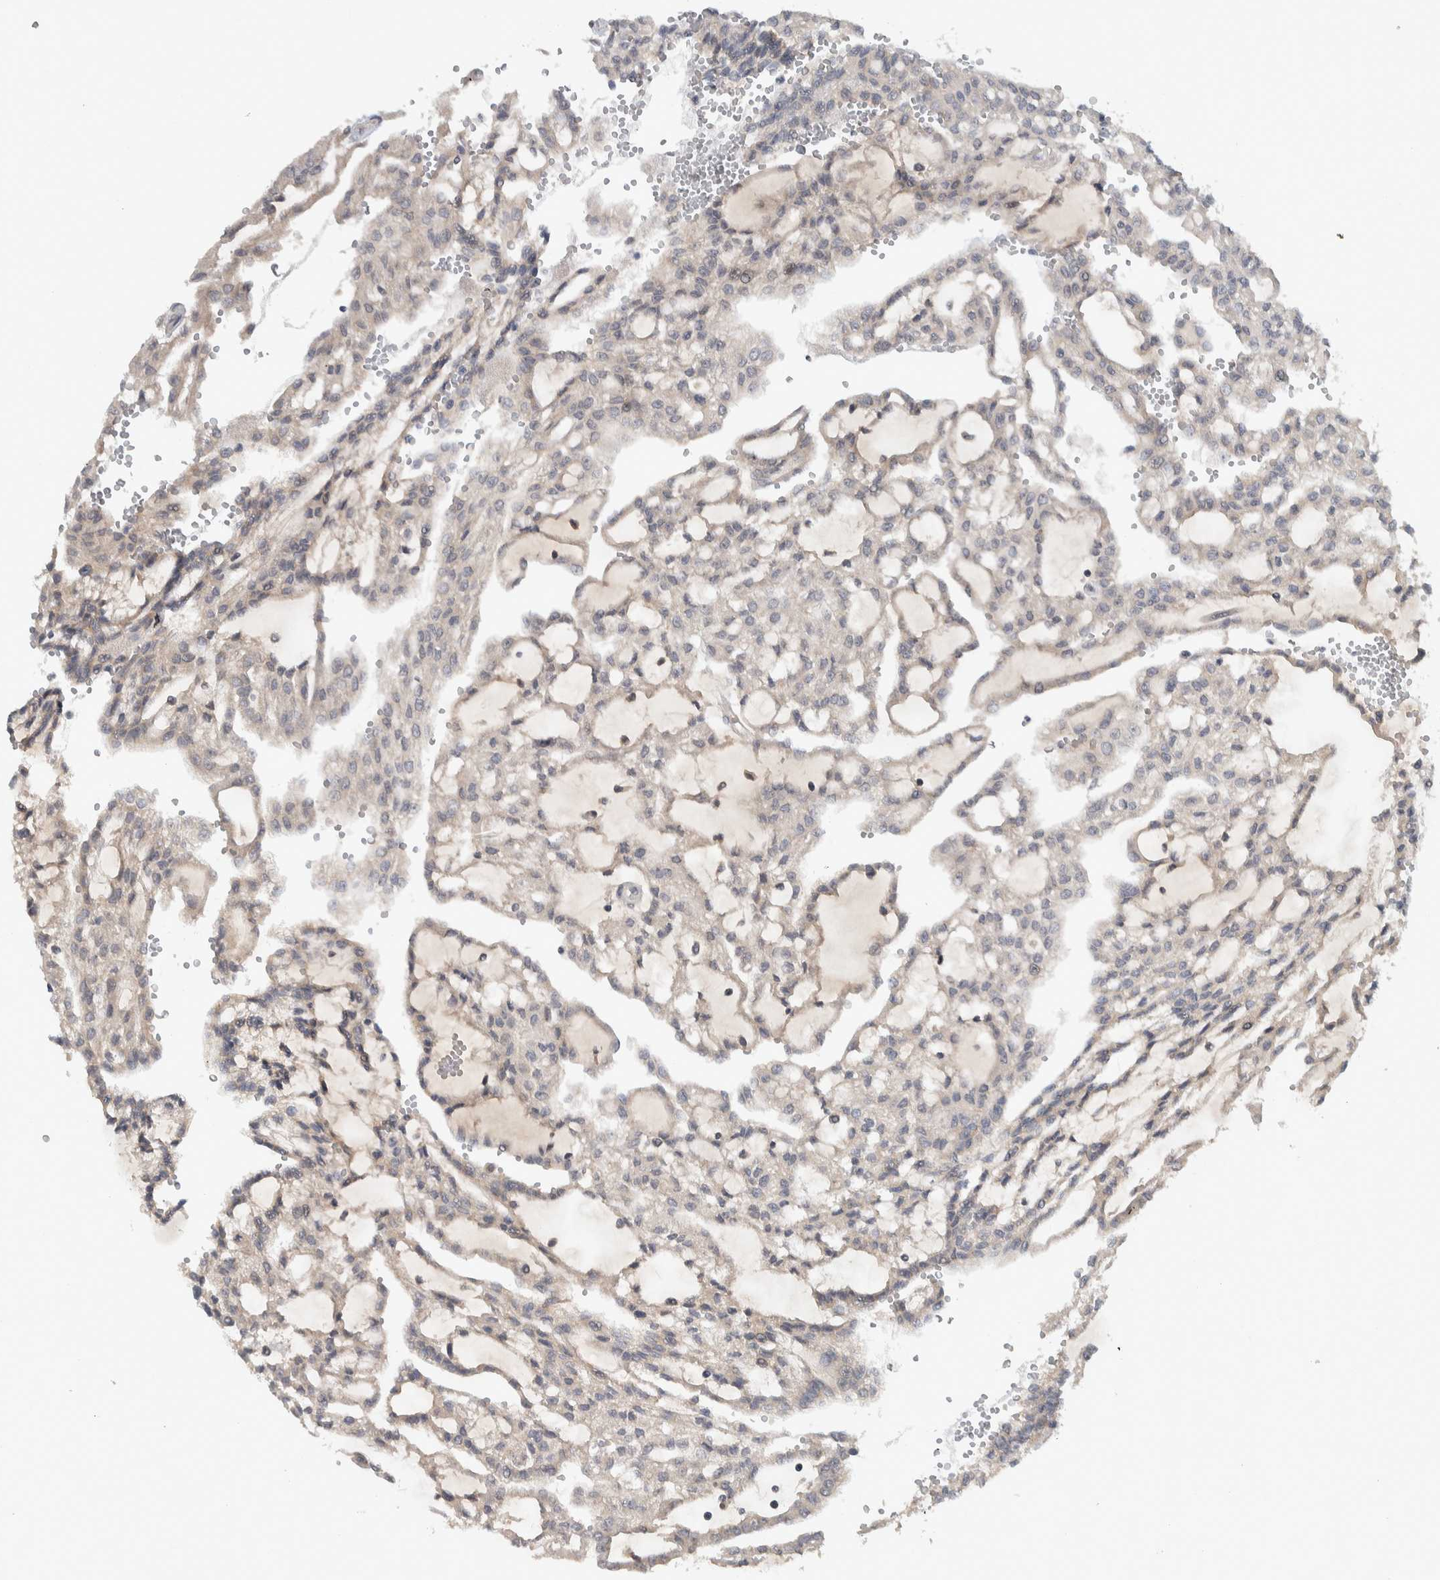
{"staining": {"intensity": "negative", "quantity": "none", "location": "none"}, "tissue": "renal cancer", "cell_type": "Tumor cells", "image_type": "cancer", "snomed": [{"axis": "morphology", "description": "Adenocarcinoma, NOS"}, {"axis": "topography", "description": "Kidney"}], "caption": "Renal adenocarcinoma was stained to show a protein in brown. There is no significant positivity in tumor cells.", "gene": "MPRIP", "patient": {"sex": "male", "age": 63}}